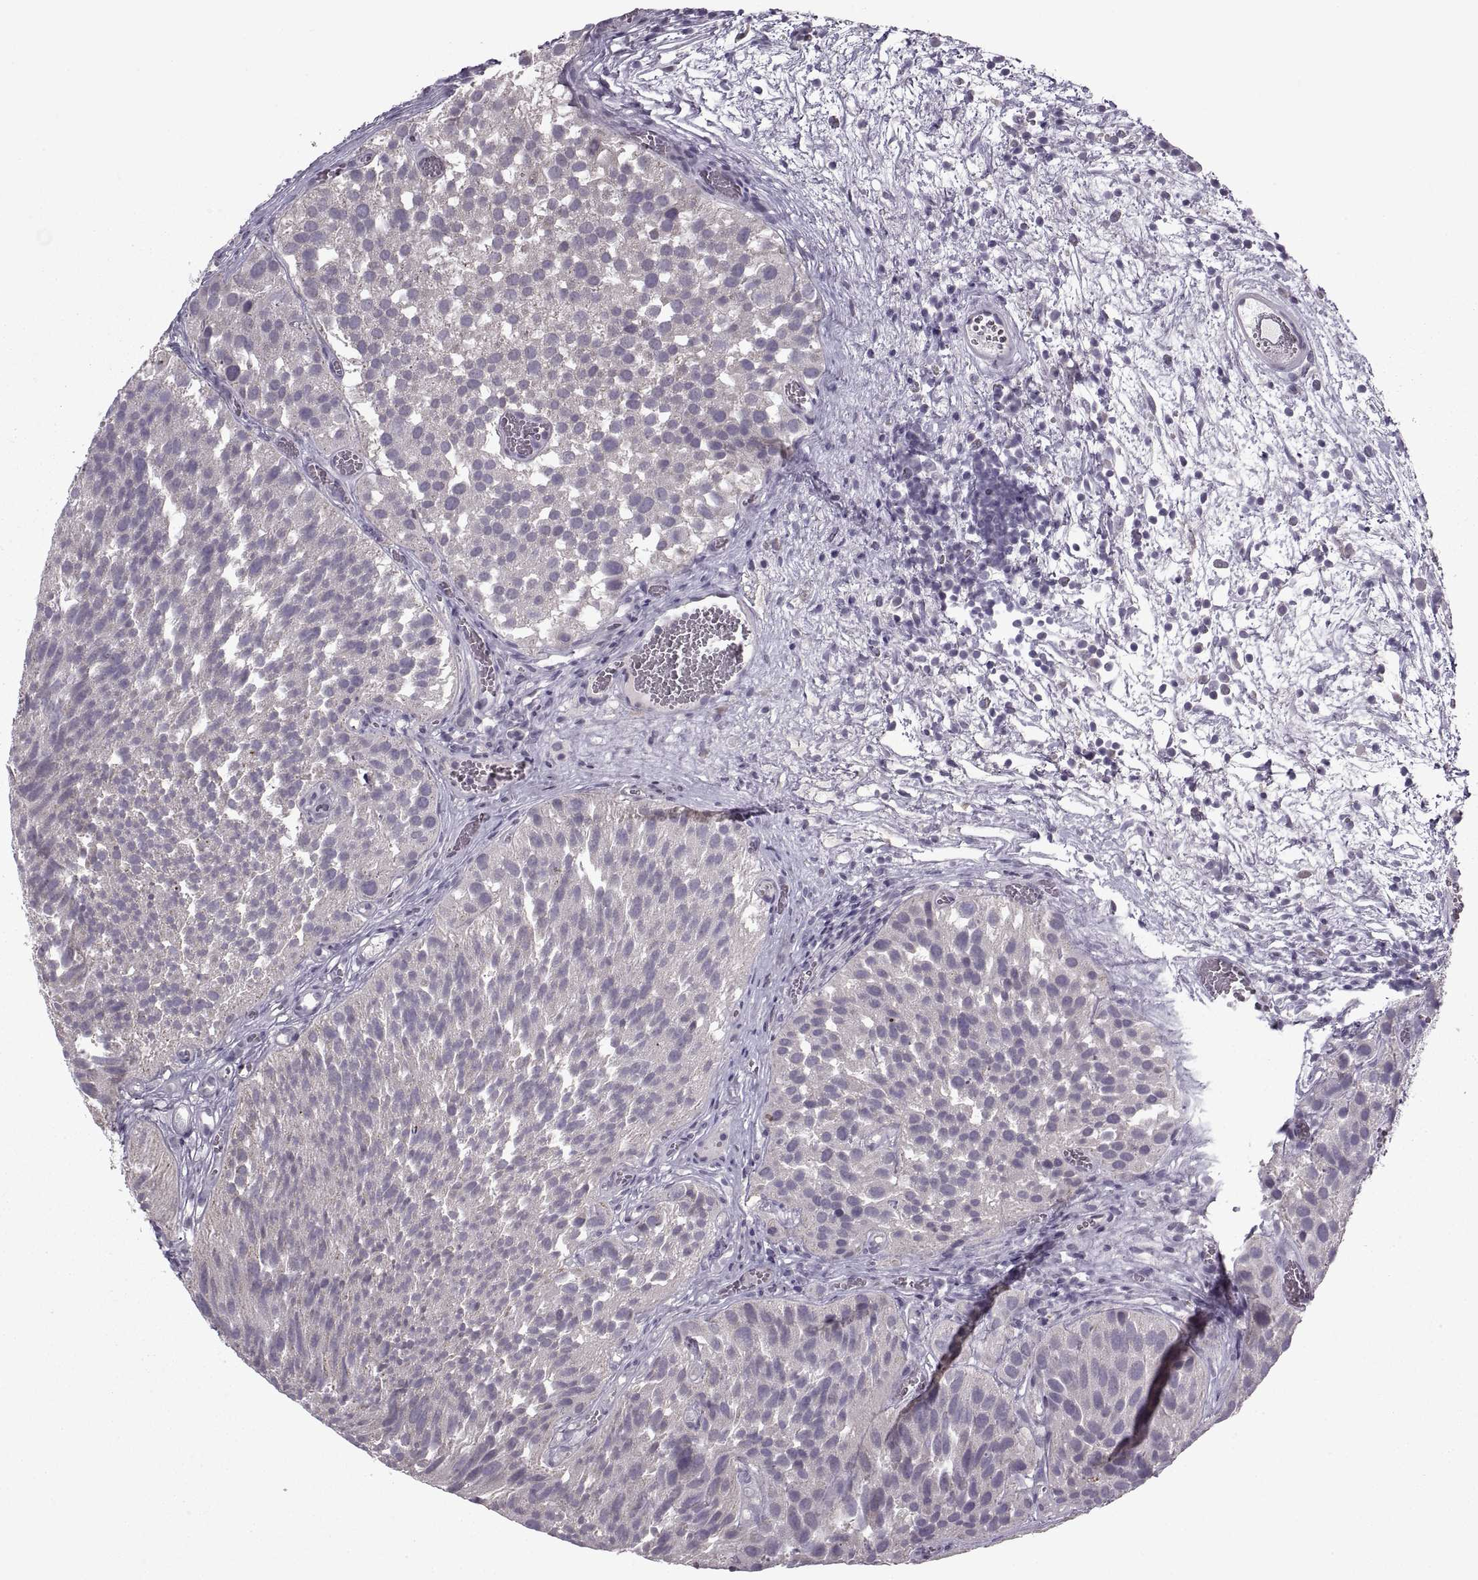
{"staining": {"intensity": "weak", "quantity": "<25%", "location": "cytoplasmic/membranous"}, "tissue": "urothelial cancer", "cell_type": "Tumor cells", "image_type": "cancer", "snomed": [{"axis": "morphology", "description": "Urothelial carcinoma, Low grade"}, {"axis": "topography", "description": "Urinary bladder"}], "caption": "The photomicrograph demonstrates no staining of tumor cells in urothelial cancer.", "gene": "MGAT4D", "patient": {"sex": "female", "age": 69}}